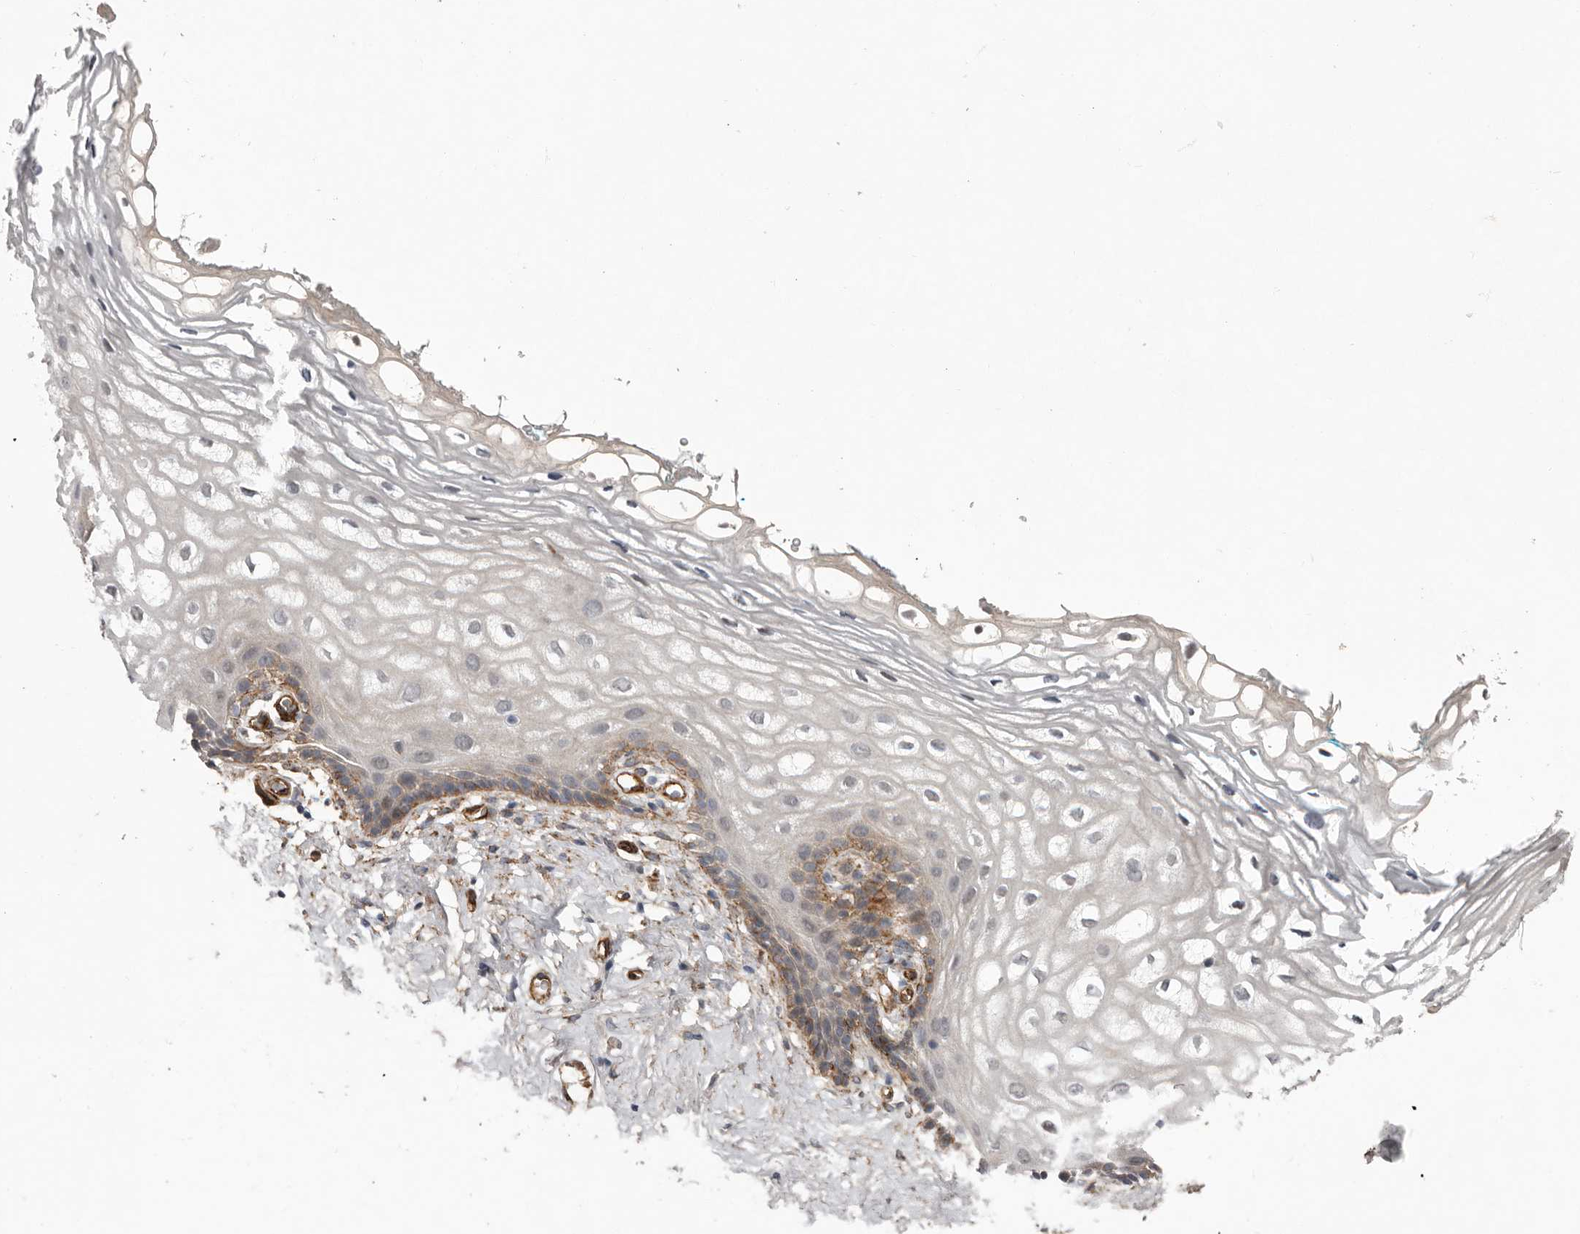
{"staining": {"intensity": "moderate", "quantity": "<25%", "location": "cytoplasmic/membranous"}, "tissue": "vagina", "cell_type": "Squamous epithelial cells", "image_type": "normal", "snomed": [{"axis": "morphology", "description": "Normal tissue, NOS"}, {"axis": "morphology", "description": "Adenocarcinoma, NOS"}, {"axis": "topography", "description": "Rectum"}, {"axis": "topography", "description": "Vagina"}], "caption": "Vagina stained with DAB immunohistochemistry reveals low levels of moderate cytoplasmic/membranous positivity in about <25% of squamous epithelial cells. (Stains: DAB in brown, nuclei in blue, Microscopy: brightfield microscopy at high magnification).", "gene": "RANBP17", "patient": {"sex": "female", "age": 71}}